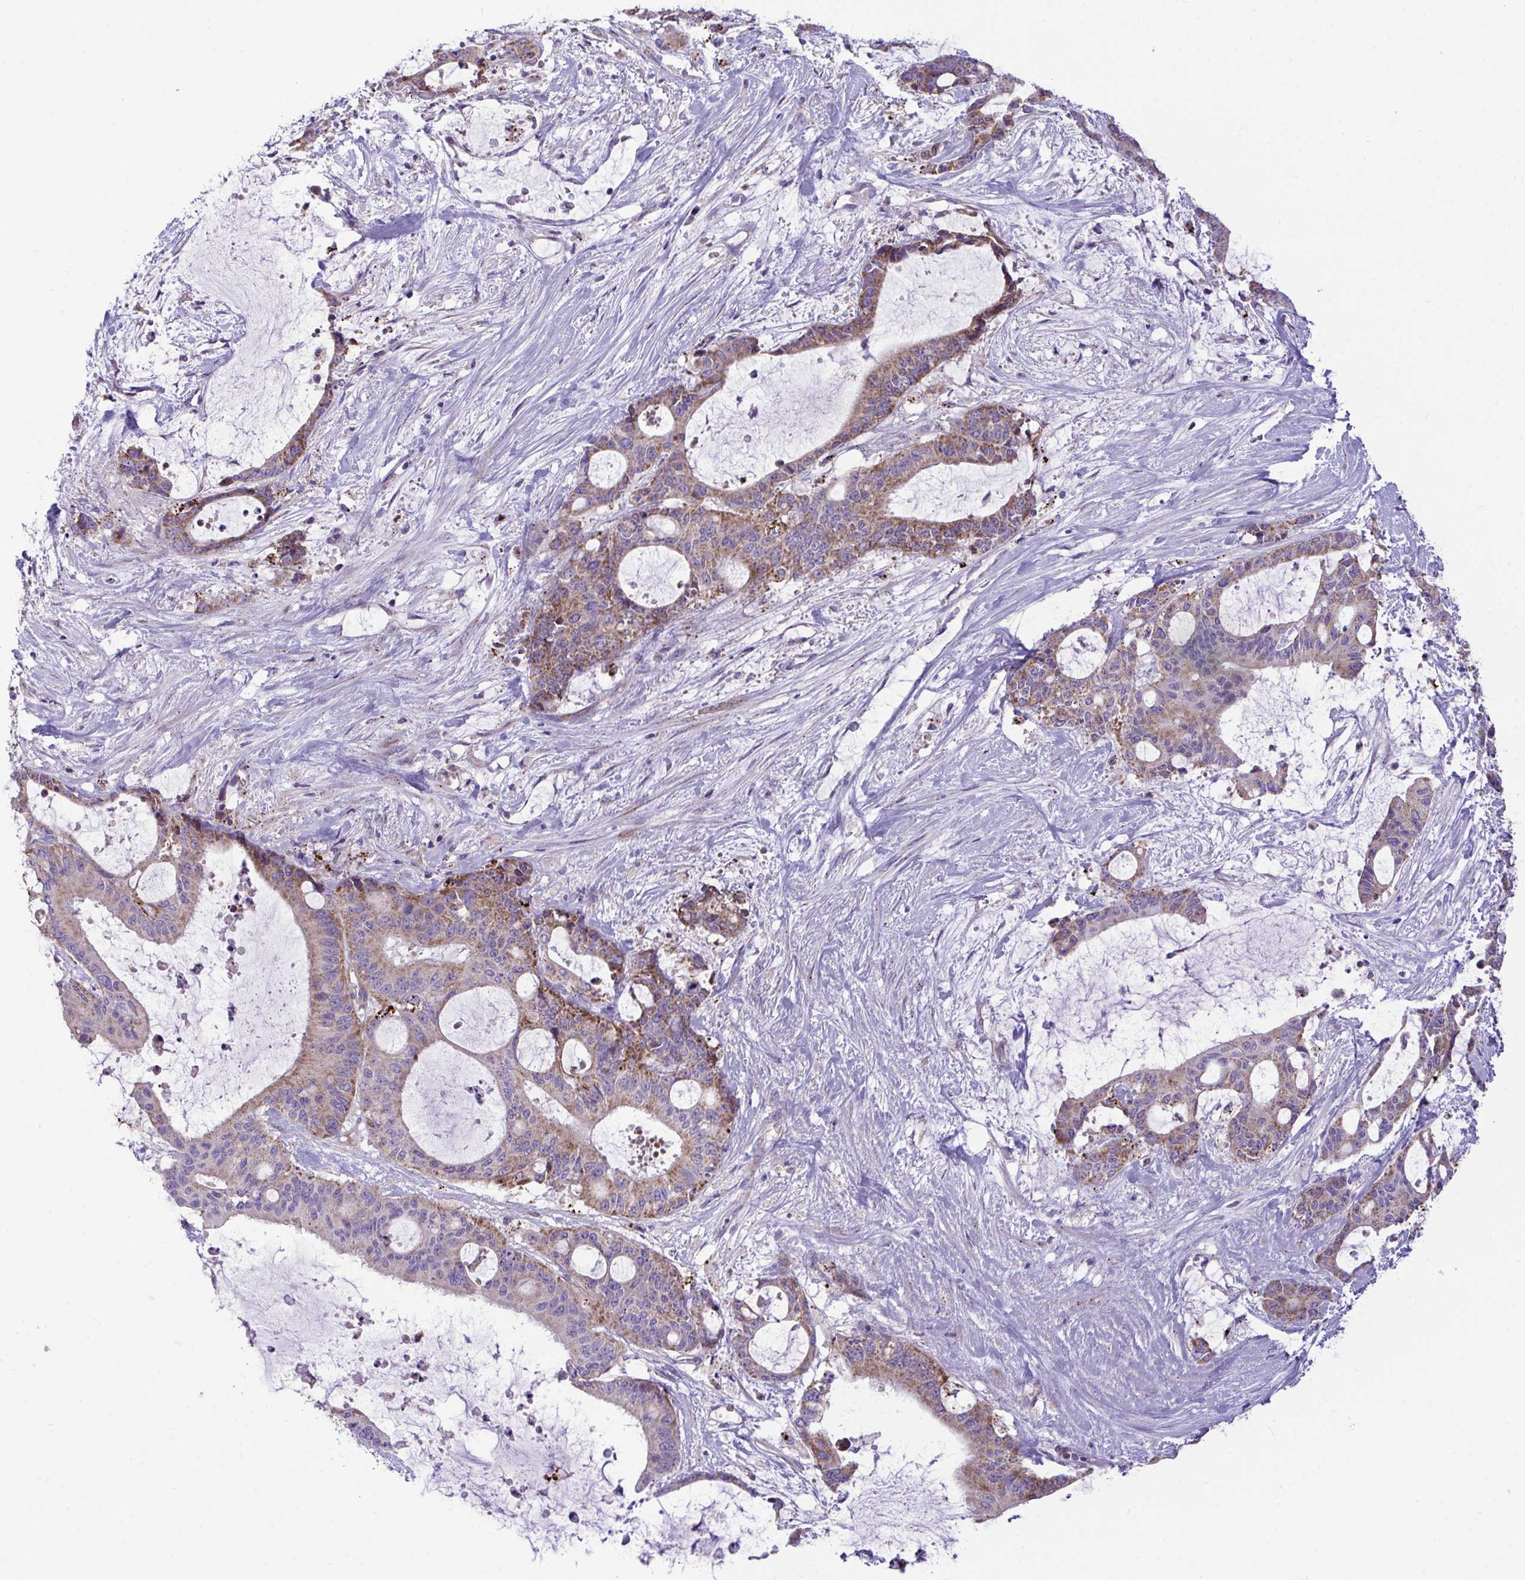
{"staining": {"intensity": "moderate", "quantity": "25%-75%", "location": "cytoplasmic/membranous"}, "tissue": "liver cancer", "cell_type": "Tumor cells", "image_type": "cancer", "snomed": [{"axis": "morphology", "description": "Normal tissue, NOS"}, {"axis": "morphology", "description": "Cholangiocarcinoma"}, {"axis": "topography", "description": "Liver"}, {"axis": "topography", "description": "Peripheral nerve tissue"}], "caption": "Liver cholangiocarcinoma stained for a protein displays moderate cytoplasmic/membranous positivity in tumor cells.", "gene": "MRPS16", "patient": {"sex": "female", "age": 73}}